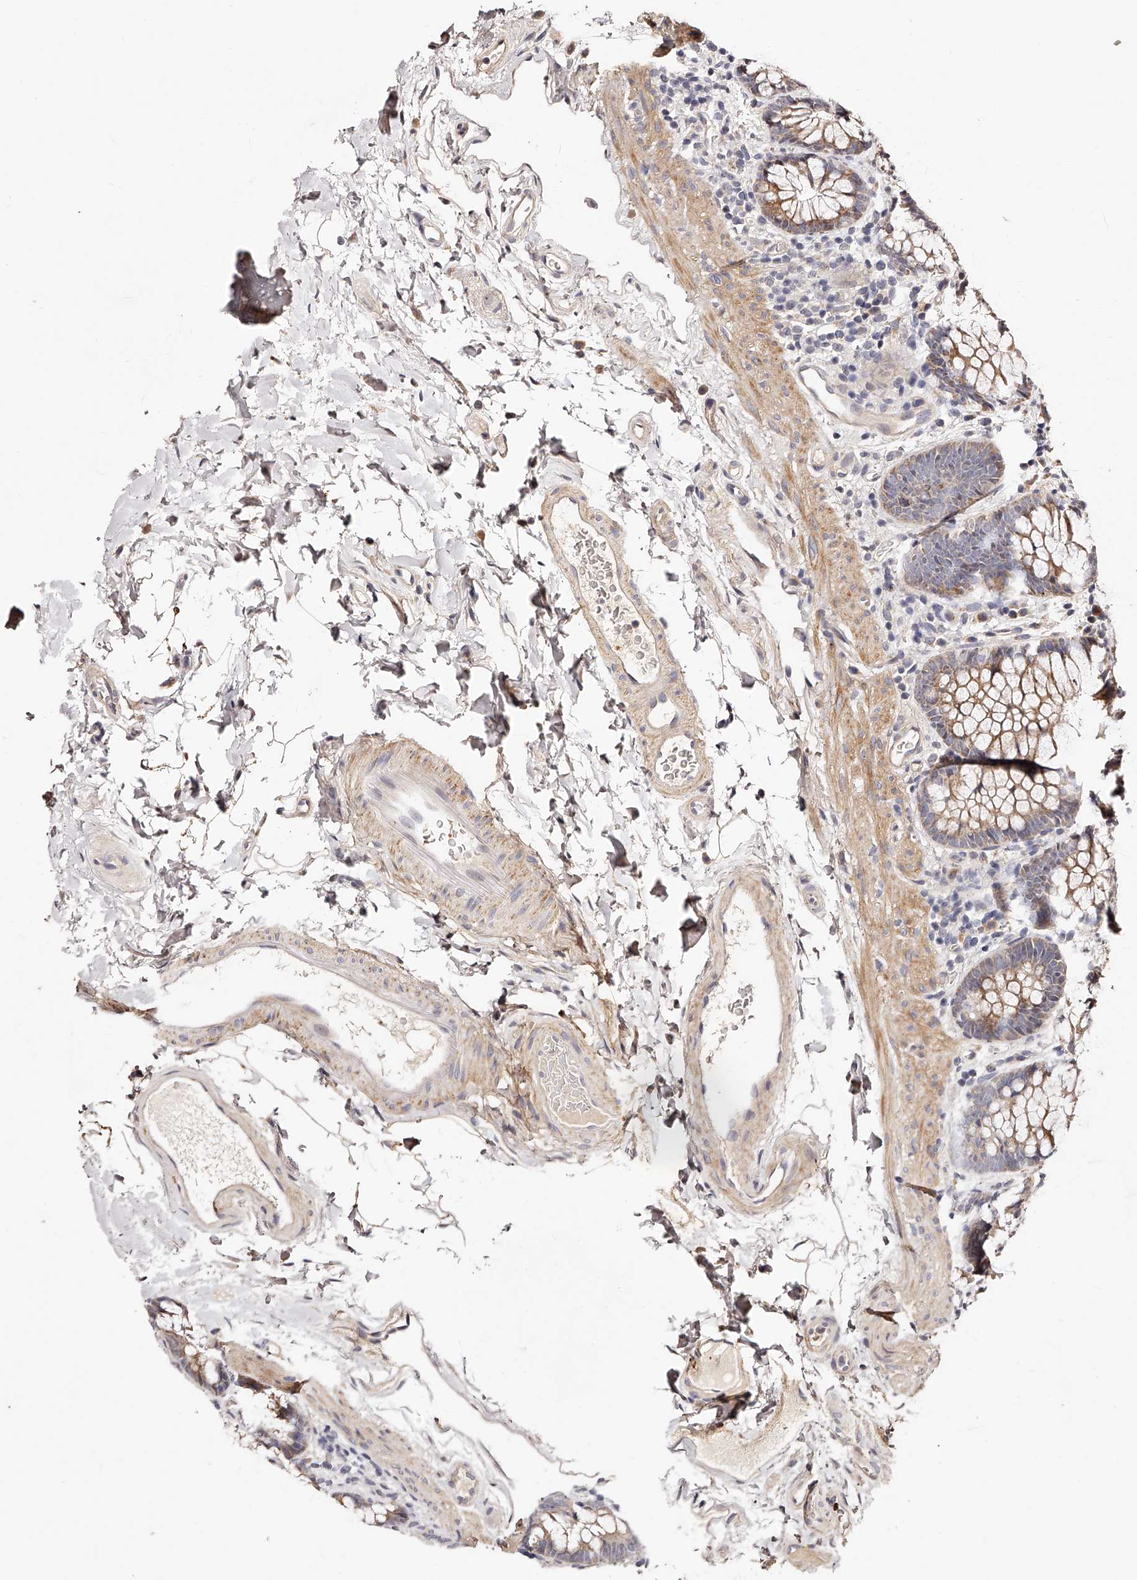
{"staining": {"intensity": "weak", "quantity": ">75%", "location": "cytoplasmic/membranous"}, "tissue": "colon", "cell_type": "Endothelial cells", "image_type": "normal", "snomed": [{"axis": "morphology", "description": "Normal tissue, NOS"}, {"axis": "topography", "description": "Colon"}], "caption": "Unremarkable colon shows weak cytoplasmic/membranous expression in approximately >75% of endothelial cells.", "gene": "ZNF502", "patient": {"sex": "female", "age": 62}}